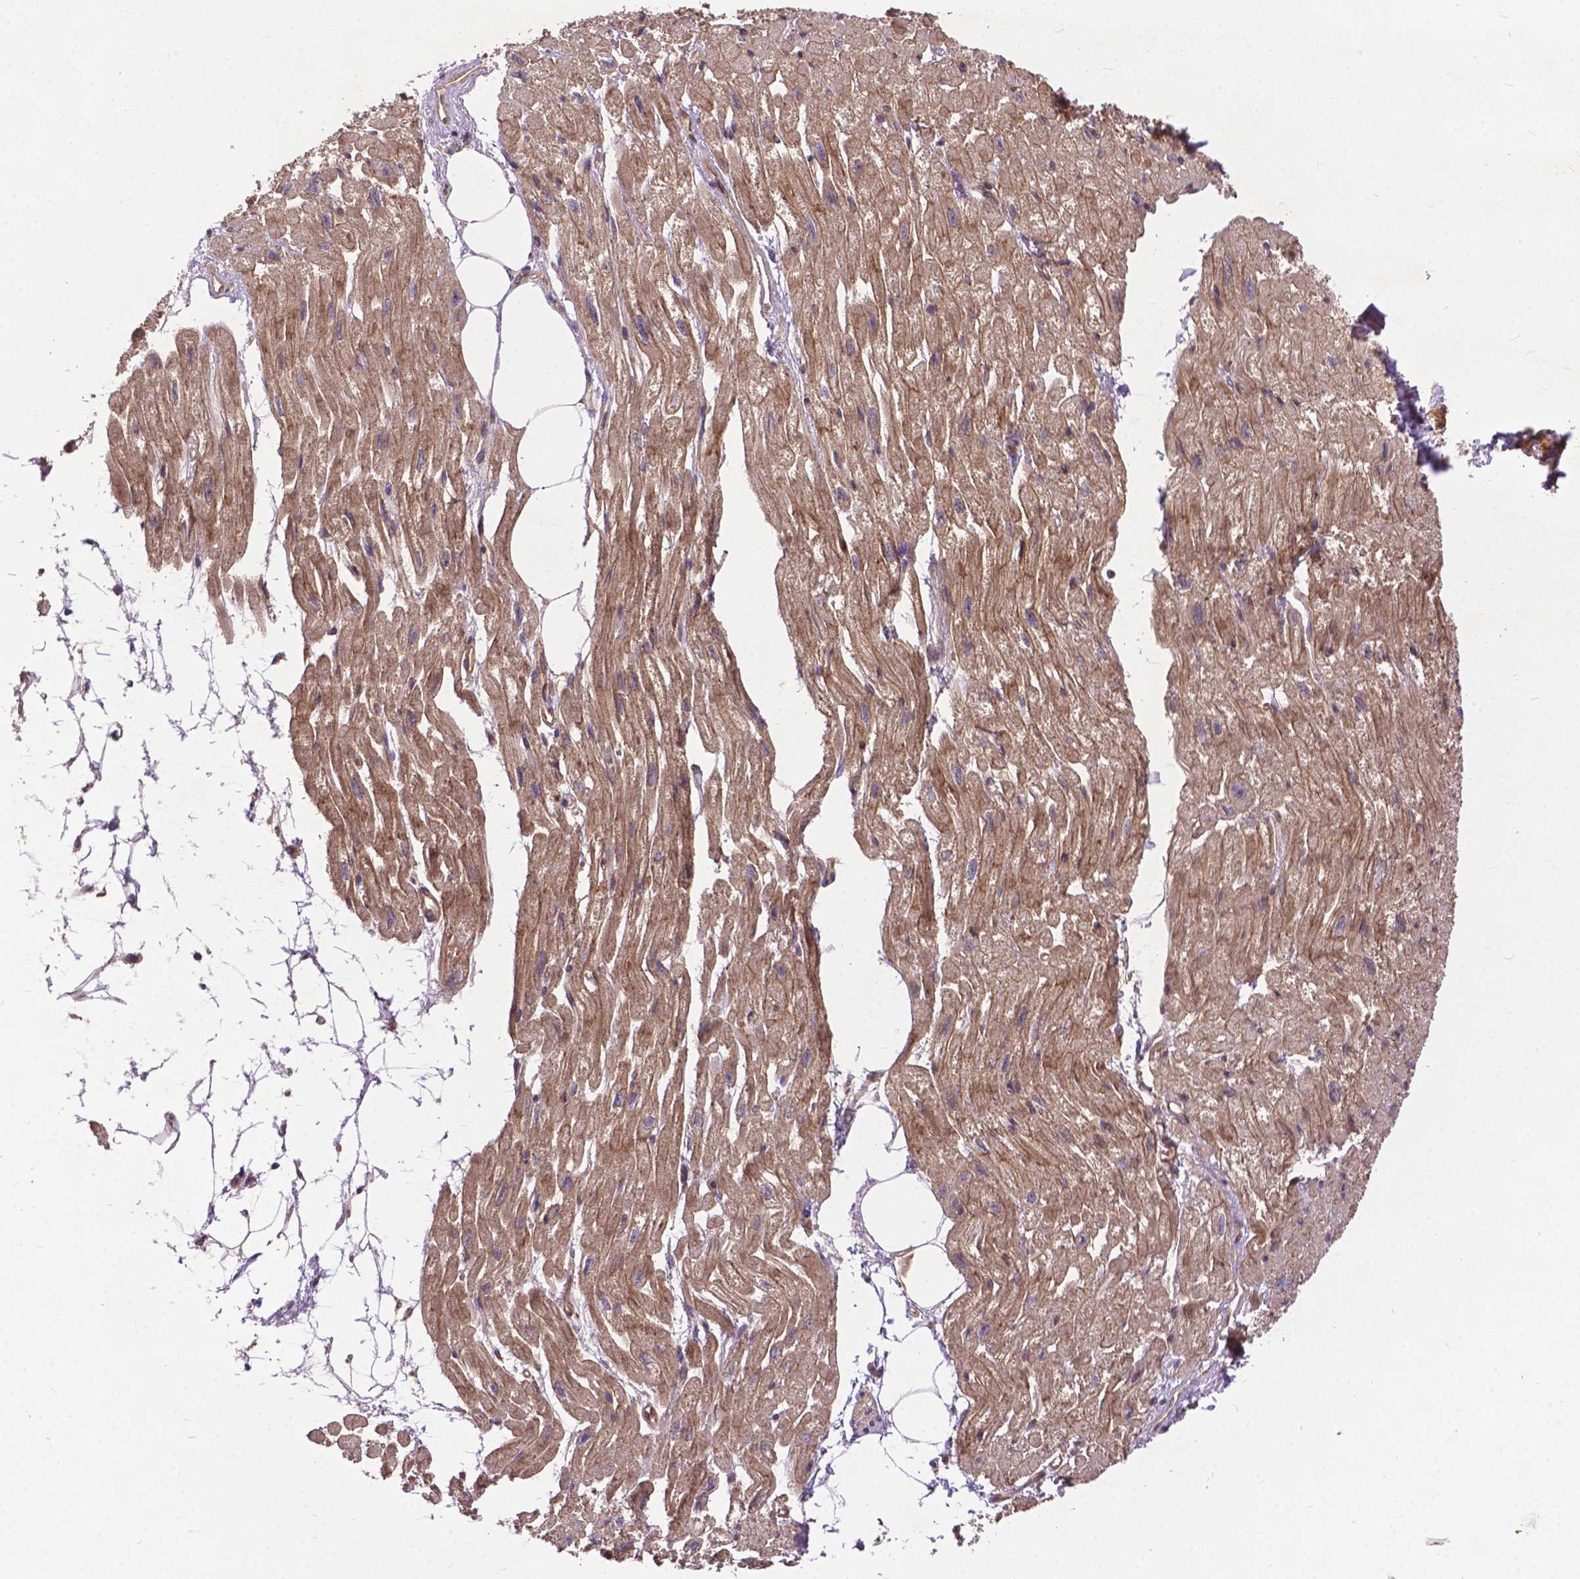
{"staining": {"intensity": "moderate", "quantity": ">75%", "location": "cytoplasmic/membranous"}, "tissue": "heart muscle", "cell_type": "Cardiomyocytes", "image_type": "normal", "snomed": [{"axis": "morphology", "description": "Normal tissue, NOS"}, {"axis": "topography", "description": "Heart"}], "caption": "Immunohistochemical staining of unremarkable heart muscle reveals moderate cytoplasmic/membranous protein expression in about >75% of cardiomyocytes. Immunohistochemistry (ihc) stains the protein in brown and the nuclei are stained blue.", "gene": "ZNF616", "patient": {"sex": "female", "age": 62}}